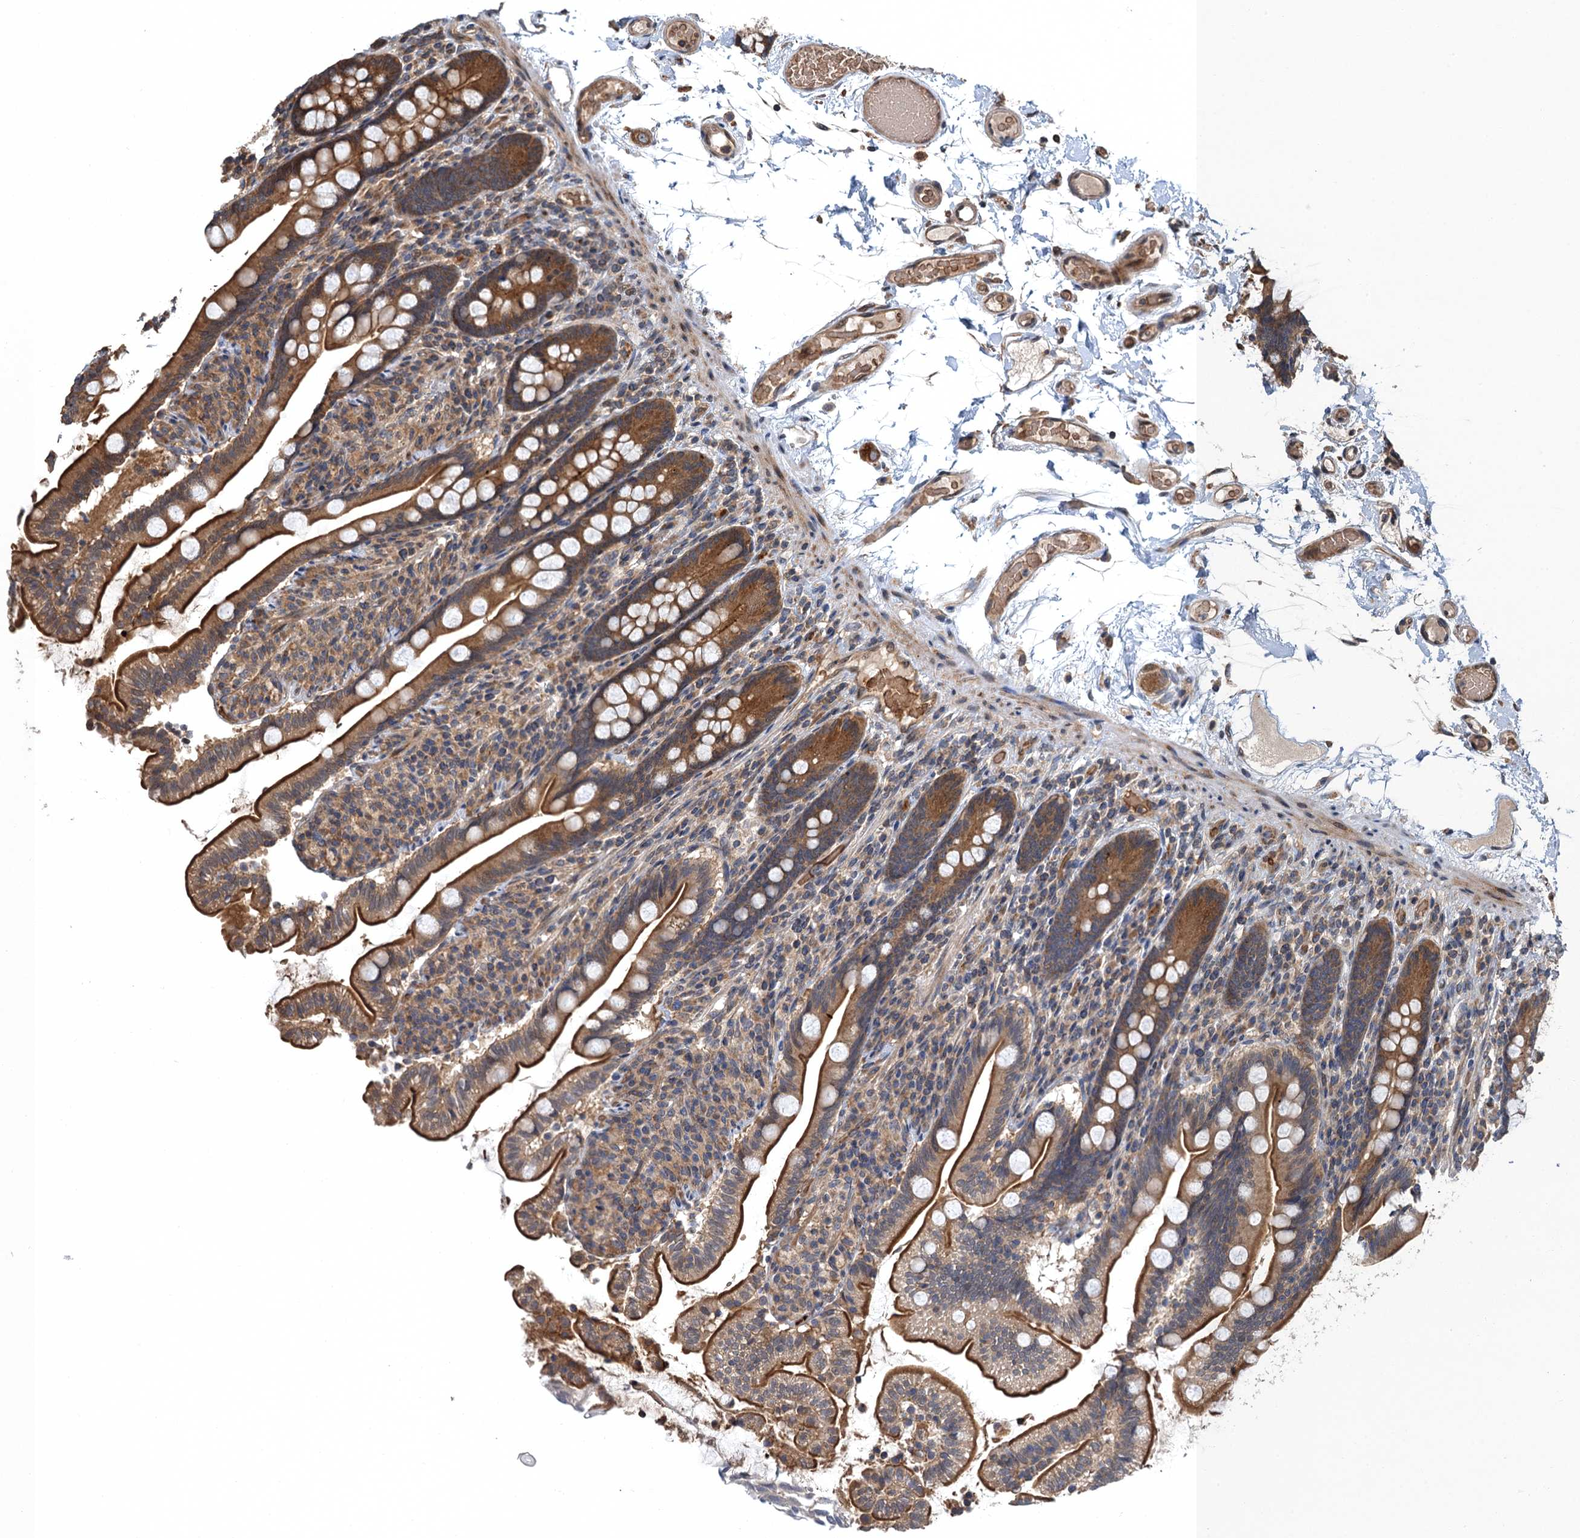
{"staining": {"intensity": "moderate", "quantity": "25%-75%", "location": "cytoplasmic/membranous"}, "tissue": "small intestine", "cell_type": "Glandular cells", "image_type": "normal", "snomed": [{"axis": "morphology", "description": "Normal tissue, NOS"}, {"axis": "topography", "description": "Small intestine"}], "caption": "Immunohistochemistry (IHC) histopathology image of benign human small intestine stained for a protein (brown), which reveals medium levels of moderate cytoplasmic/membranous expression in about 25%-75% of glandular cells.", "gene": "SNX32", "patient": {"sex": "female", "age": 64}}